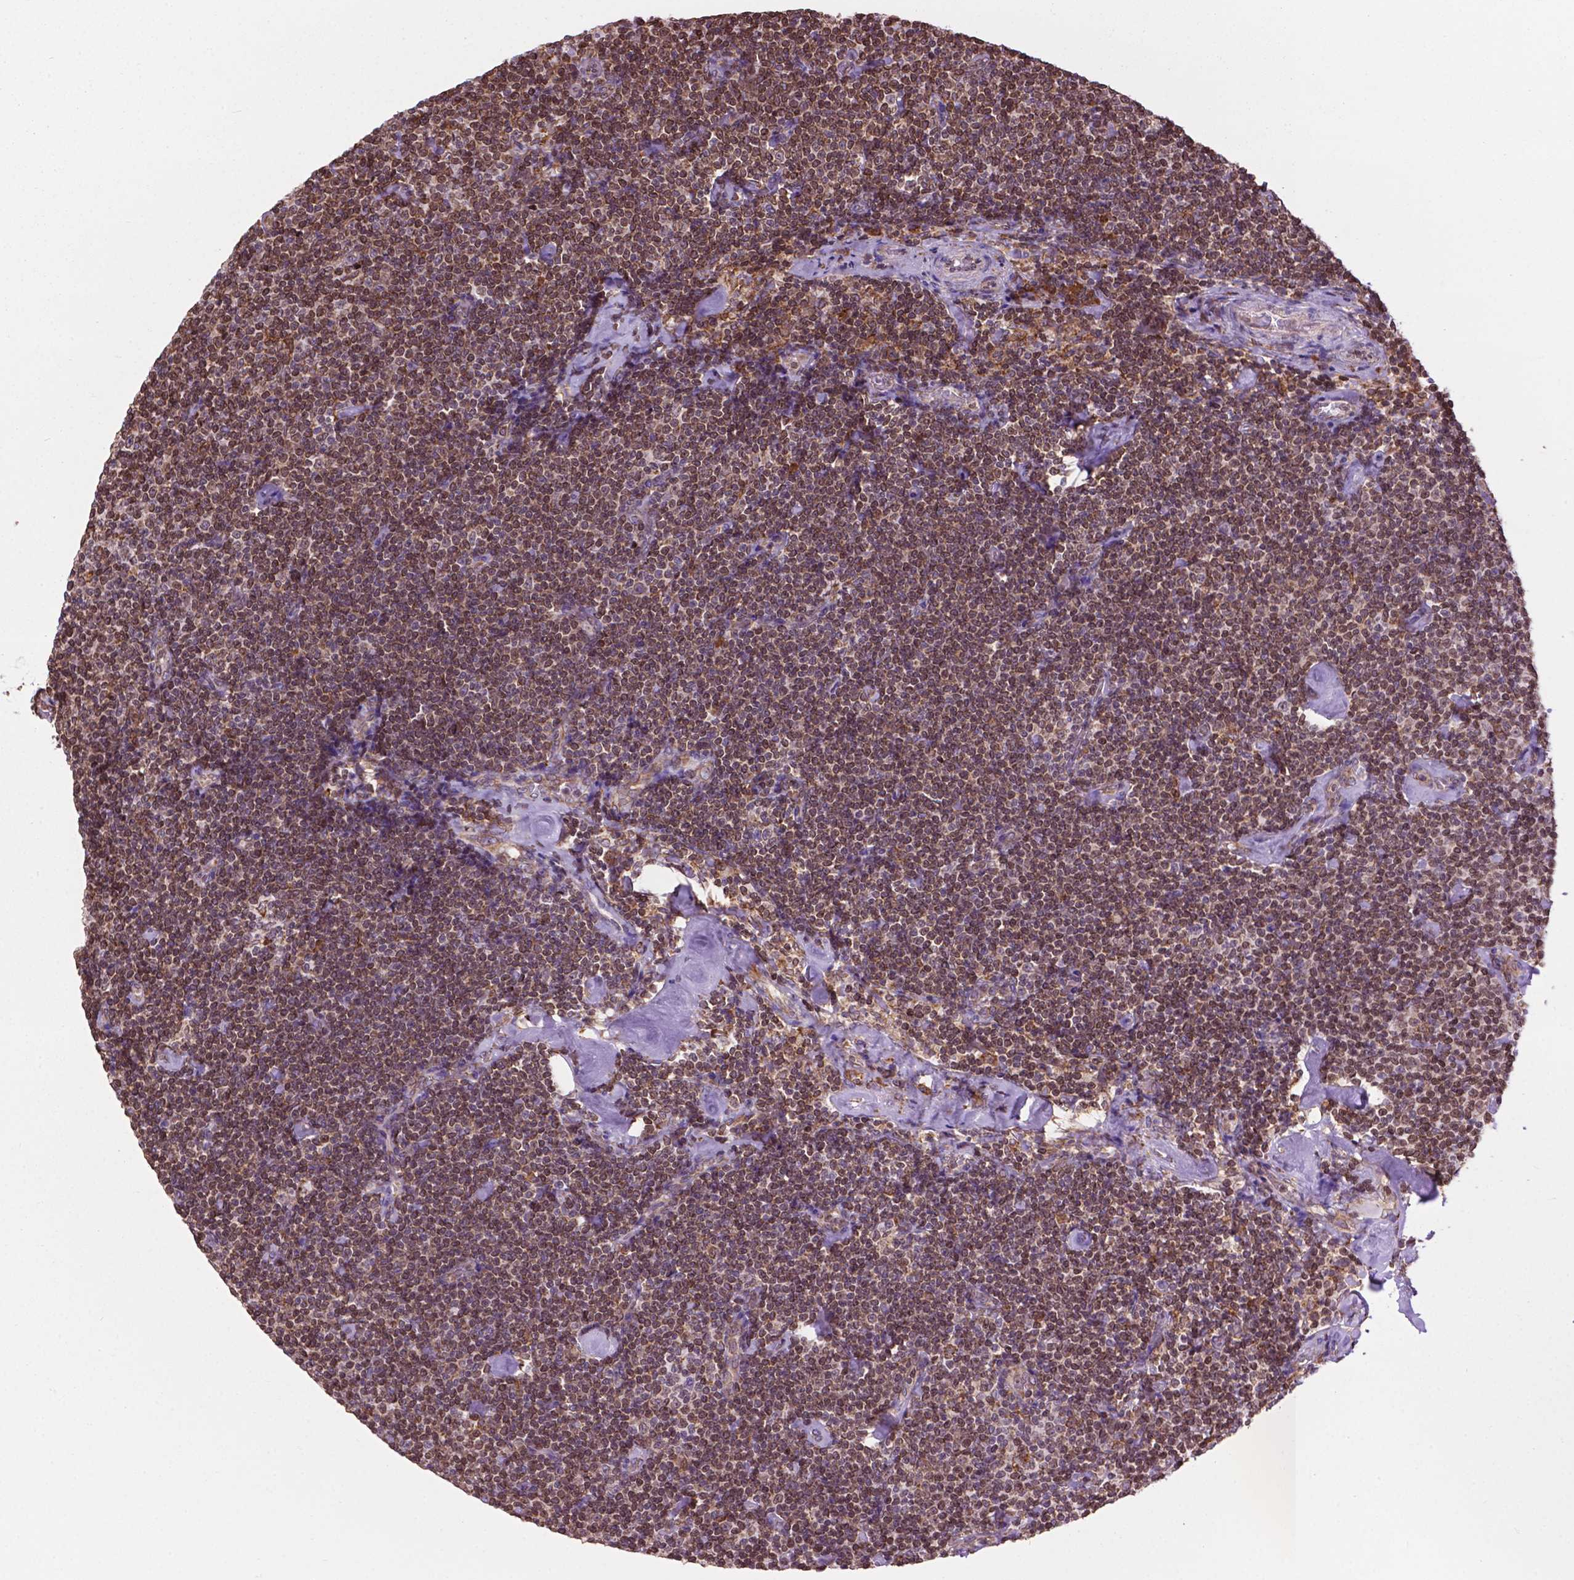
{"staining": {"intensity": "moderate", "quantity": ">75%", "location": "cytoplasmic/membranous"}, "tissue": "lymphoma", "cell_type": "Tumor cells", "image_type": "cancer", "snomed": [{"axis": "morphology", "description": "Malignant lymphoma, non-Hodgkin's type, Low grade"}, {"axis": "topography", "description": "Lymph node"}], "caption": "Malignant lymphoma, non-Hodgkin's type (low-grade) stained with a protein marker demonstrates moderate staining in tumor cells.", "gene": "GANAB", "patient": {"sex": "male", "age": 81}}